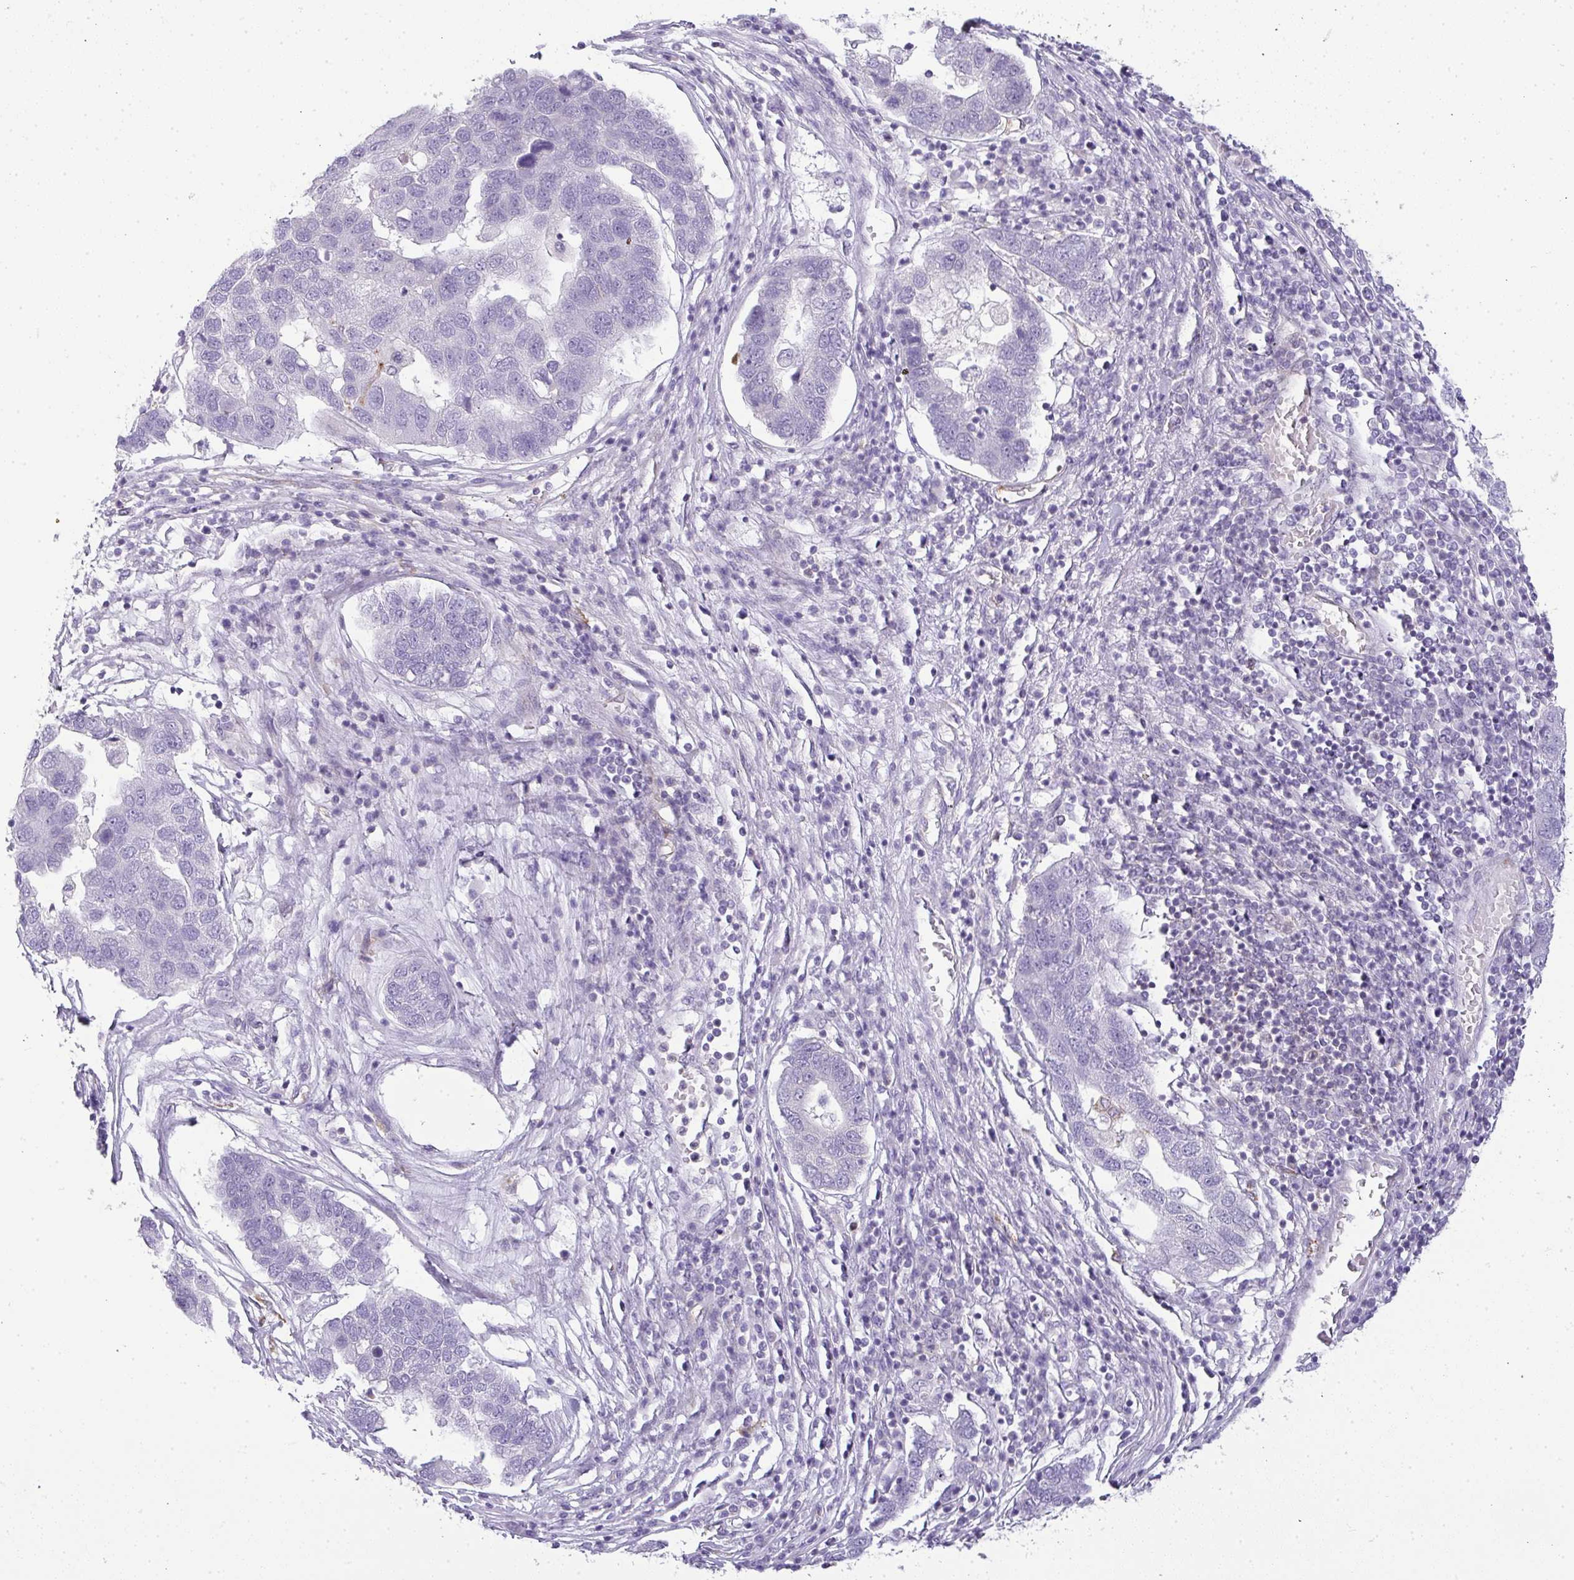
{"staining": {"intensity": "negative", "quantity": "none", "location": "none"}, "tissue": "pancreatic cancer", "cell_type": "Tumor cells", "image_type": "cancer", "snomed": [{"axis": "morphology", "description": "Adenocarcinoma, NOS"}, {"axis": "topography", "description": "Pancreas"}], "caption": "The histopathology image exhibits no significant staining in tumor cells of pancreatic cancer.", "gene": "LIPE", "patient": {"sex": "female", "age": 61}}